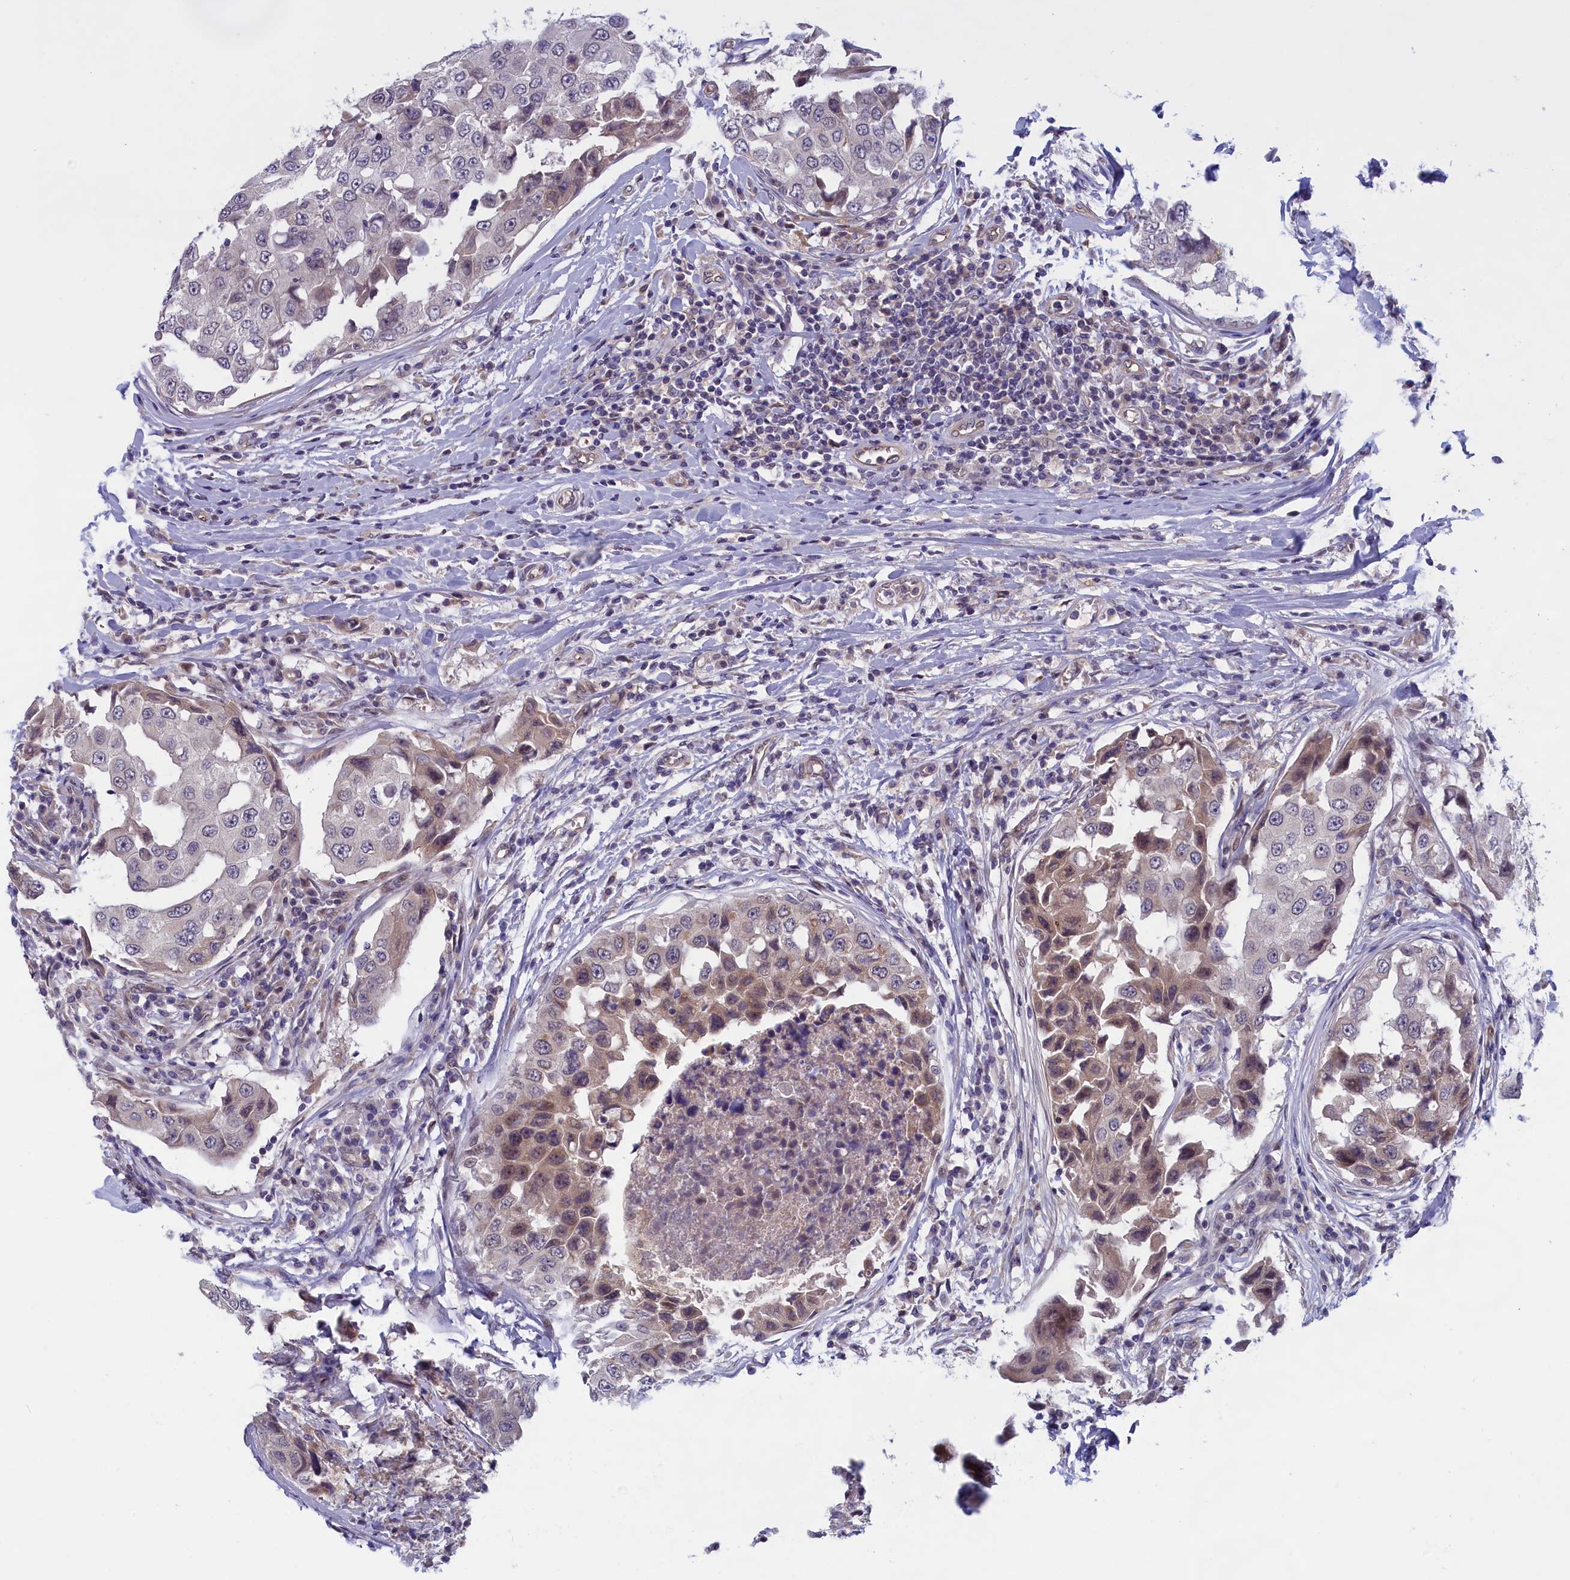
{"staining": {"intensity": "weak", "quantity": "25%-75%", "location": "cytoplasmic/membranous,nuclear"}, "tissue": "breast cancer", "cell_type": "Tumor cells", "image_type": "cancer", "snomed": [{"axis": "morphology", "description": "Duct carcinoma"}, {"axis": "topography", "description": "Breast"}], "caption": "Immunohistochemical staining of human breast infiltrating ductal carcinoma exhibits low levels of weak cytoplasmic/membranous and nuclear protein positivity in approximately 25%-75% of tumor cells.", "gene": "IGFALS", "patient": {"sex": "female", "age": 27}}